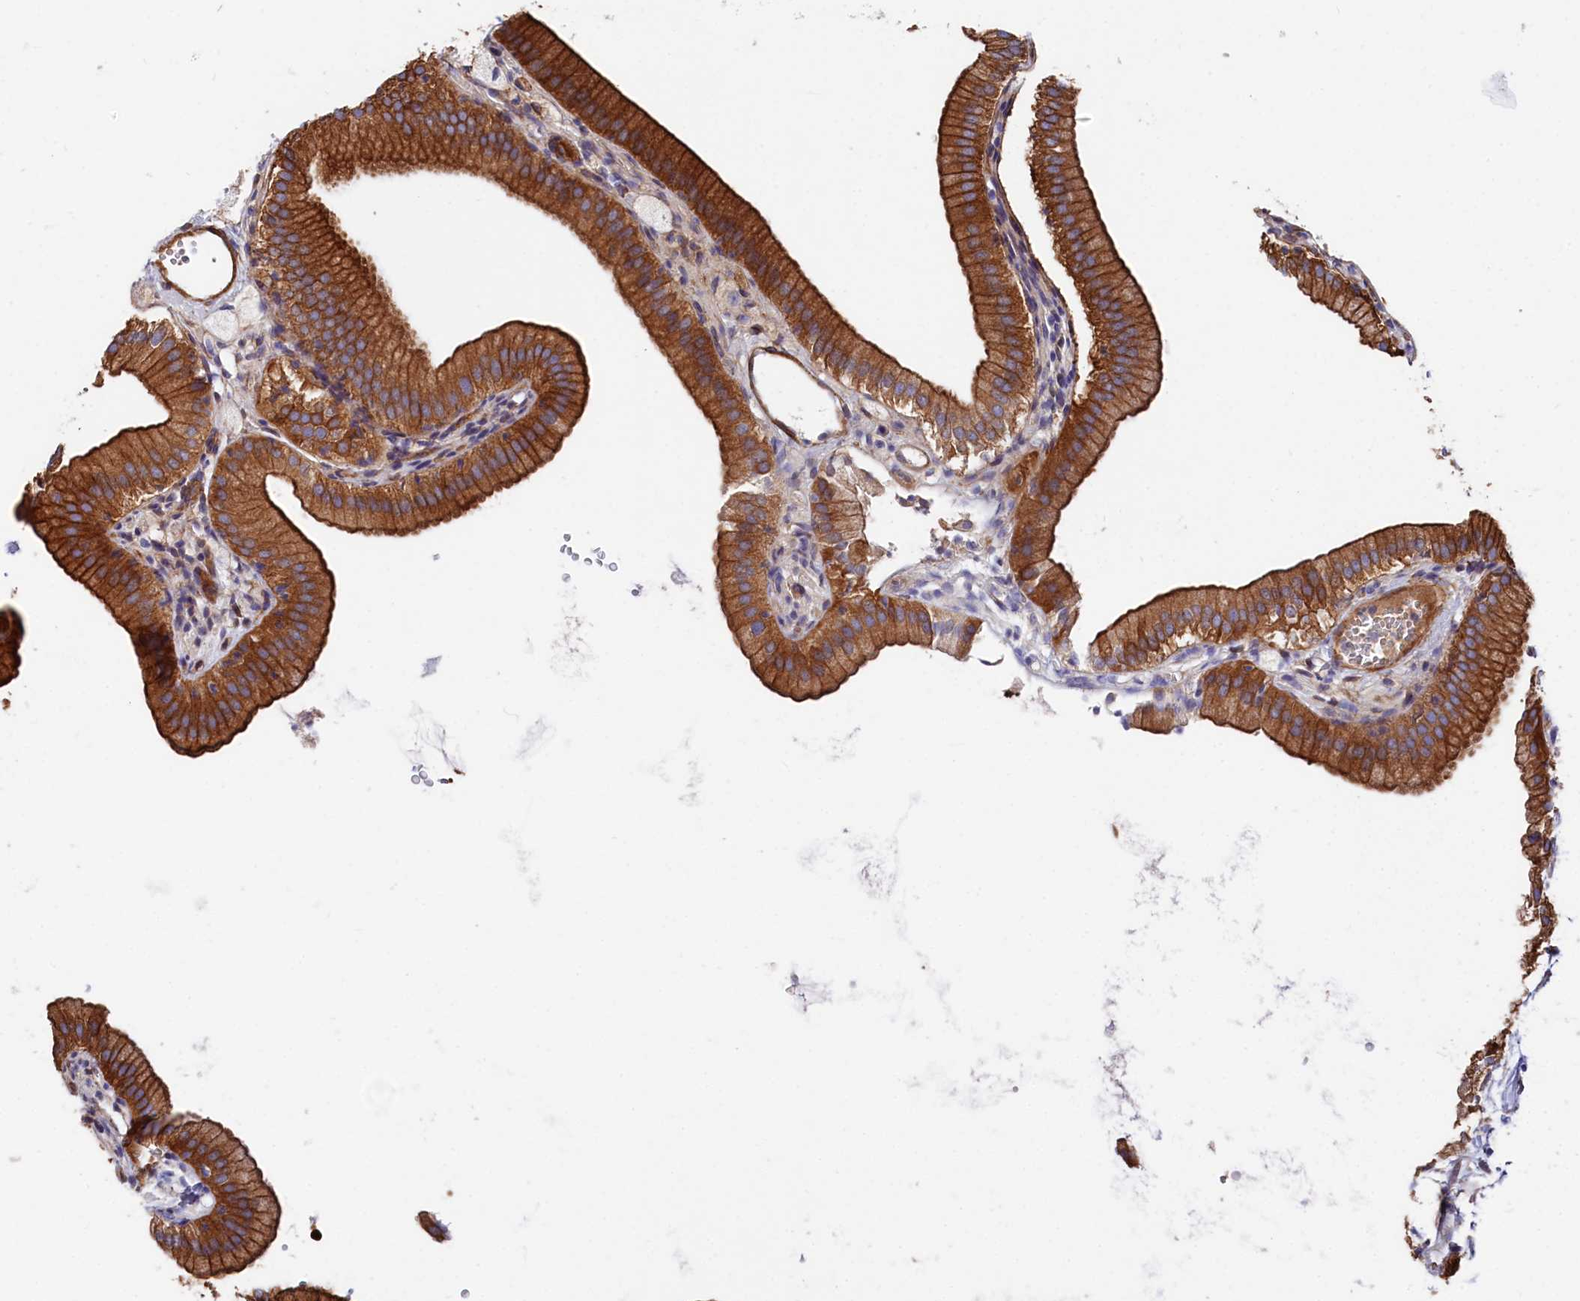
{"staining": {"intensity": "strong", "quantity": ">75%", "location": "cytoplasmic/membranous"}, "tissue": "gallbladder", "cell_type": "Glandular cells", "image_type": "normal", "snomed": [{"axis": "morphology", "description": "Normal tissue, NOS"}, {"axis": "topography", "description": "Gallbladder"}], "caption": "Protein expression analysis of benign gallbladder displays strong cytoplasmic/membranous positivity in approximately >75% of glandular cells. Nuclei are stained in blue.", "gene": "TNKS1BP1", "patient": {"sex": "male", "age": 55}}